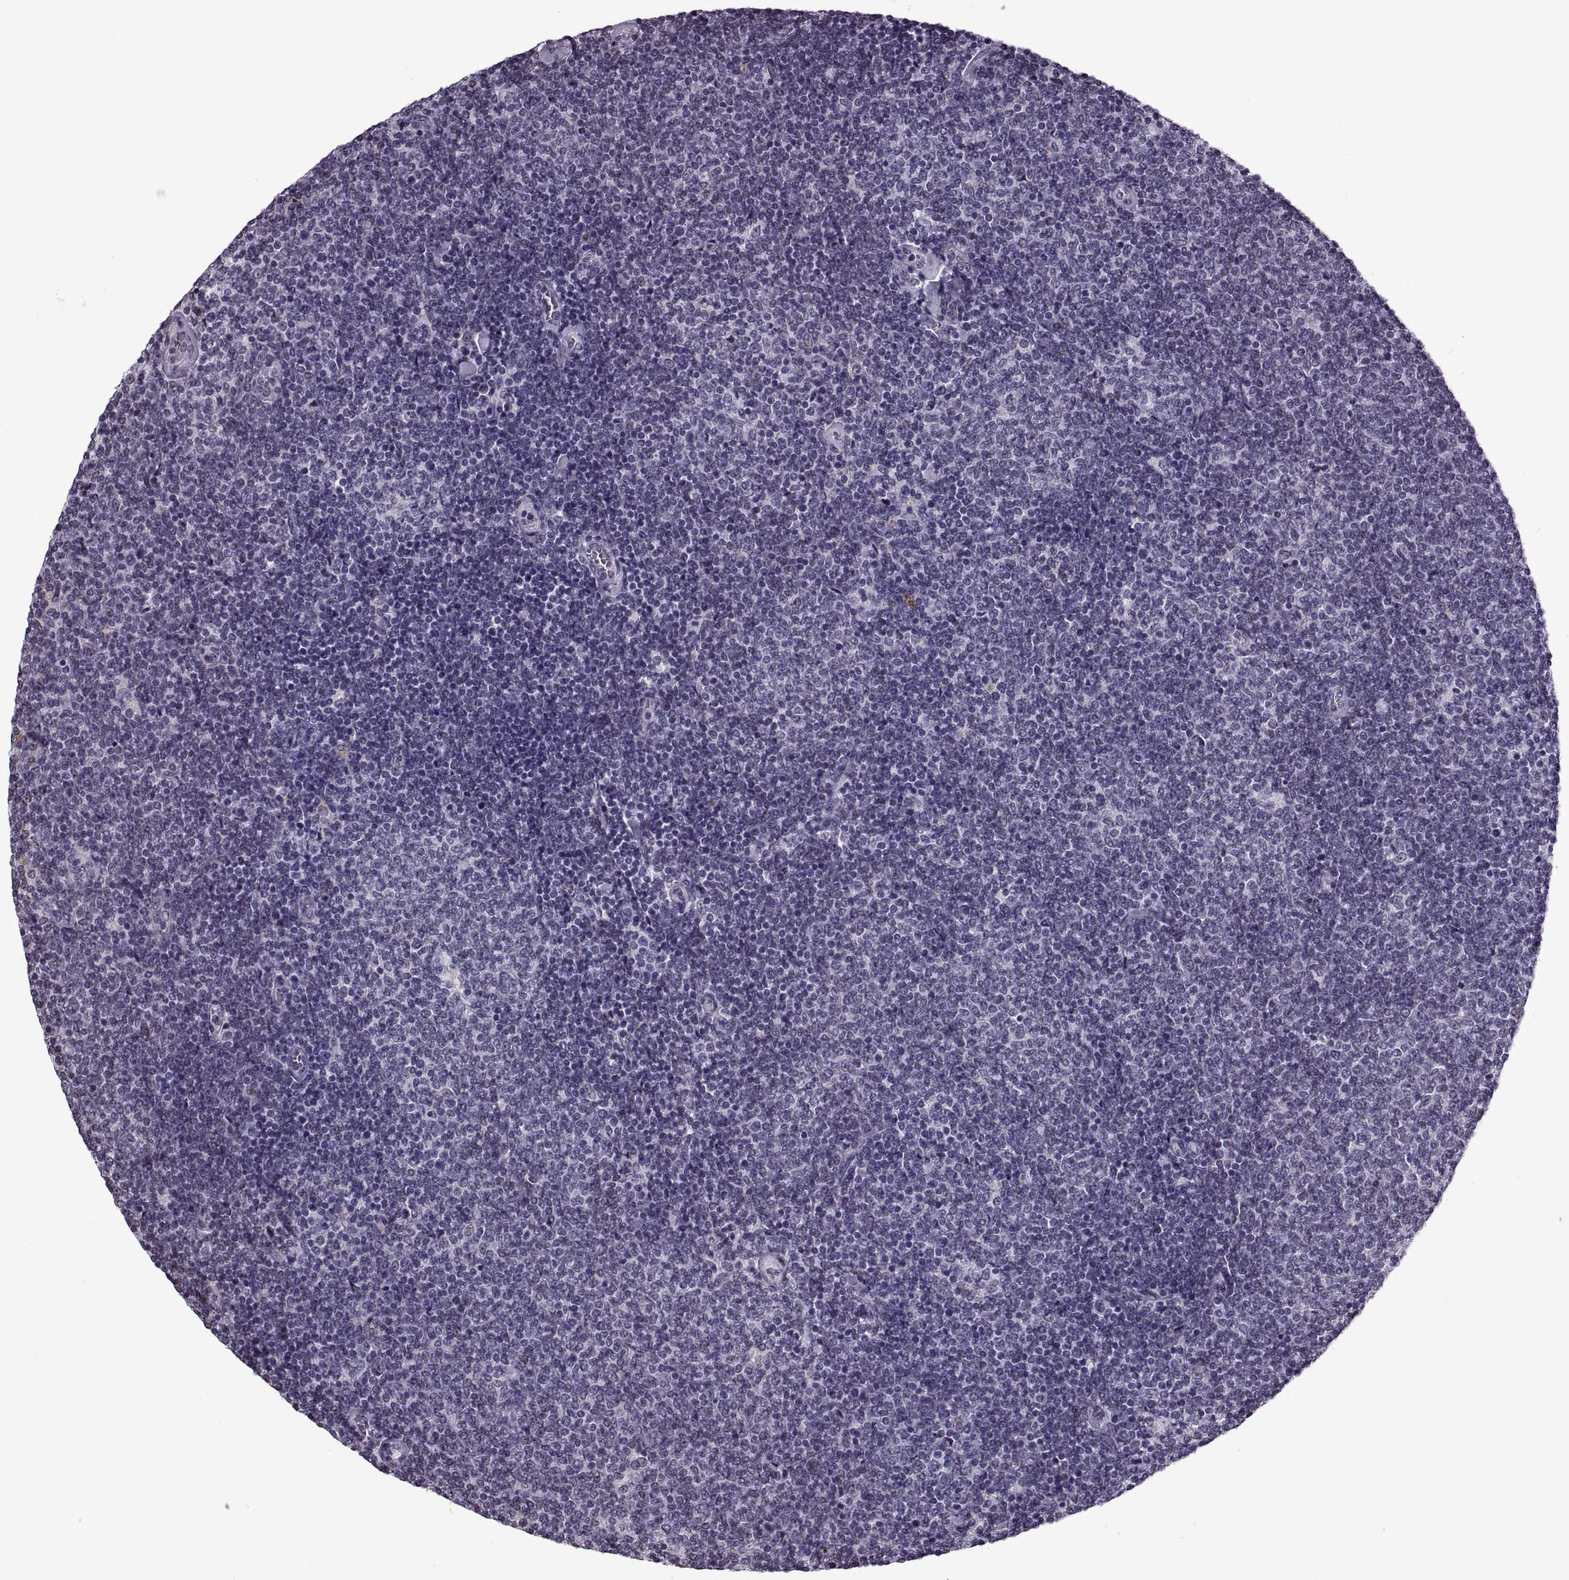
{"staining": {"intensity": "negative", "quantity": "none", "location": "none"}, "tissue": "lymphoma", "cell_type": "Tumor cells", "image_type": "cancer", "snomed": [{"axis": "morphology", "description": "Malignant lymphoma, non-Hodgkin's type, Low grade"}, {"axis": "topography", "description": "Lymph node"}], "caption": "Immunohistochemistry (IHC) image of human lymphoma stained for a protein (brown), which reveals no staining in tumor cells.", "gene": "PRSS37", "patient": {"sex": "male", "age": 52}}